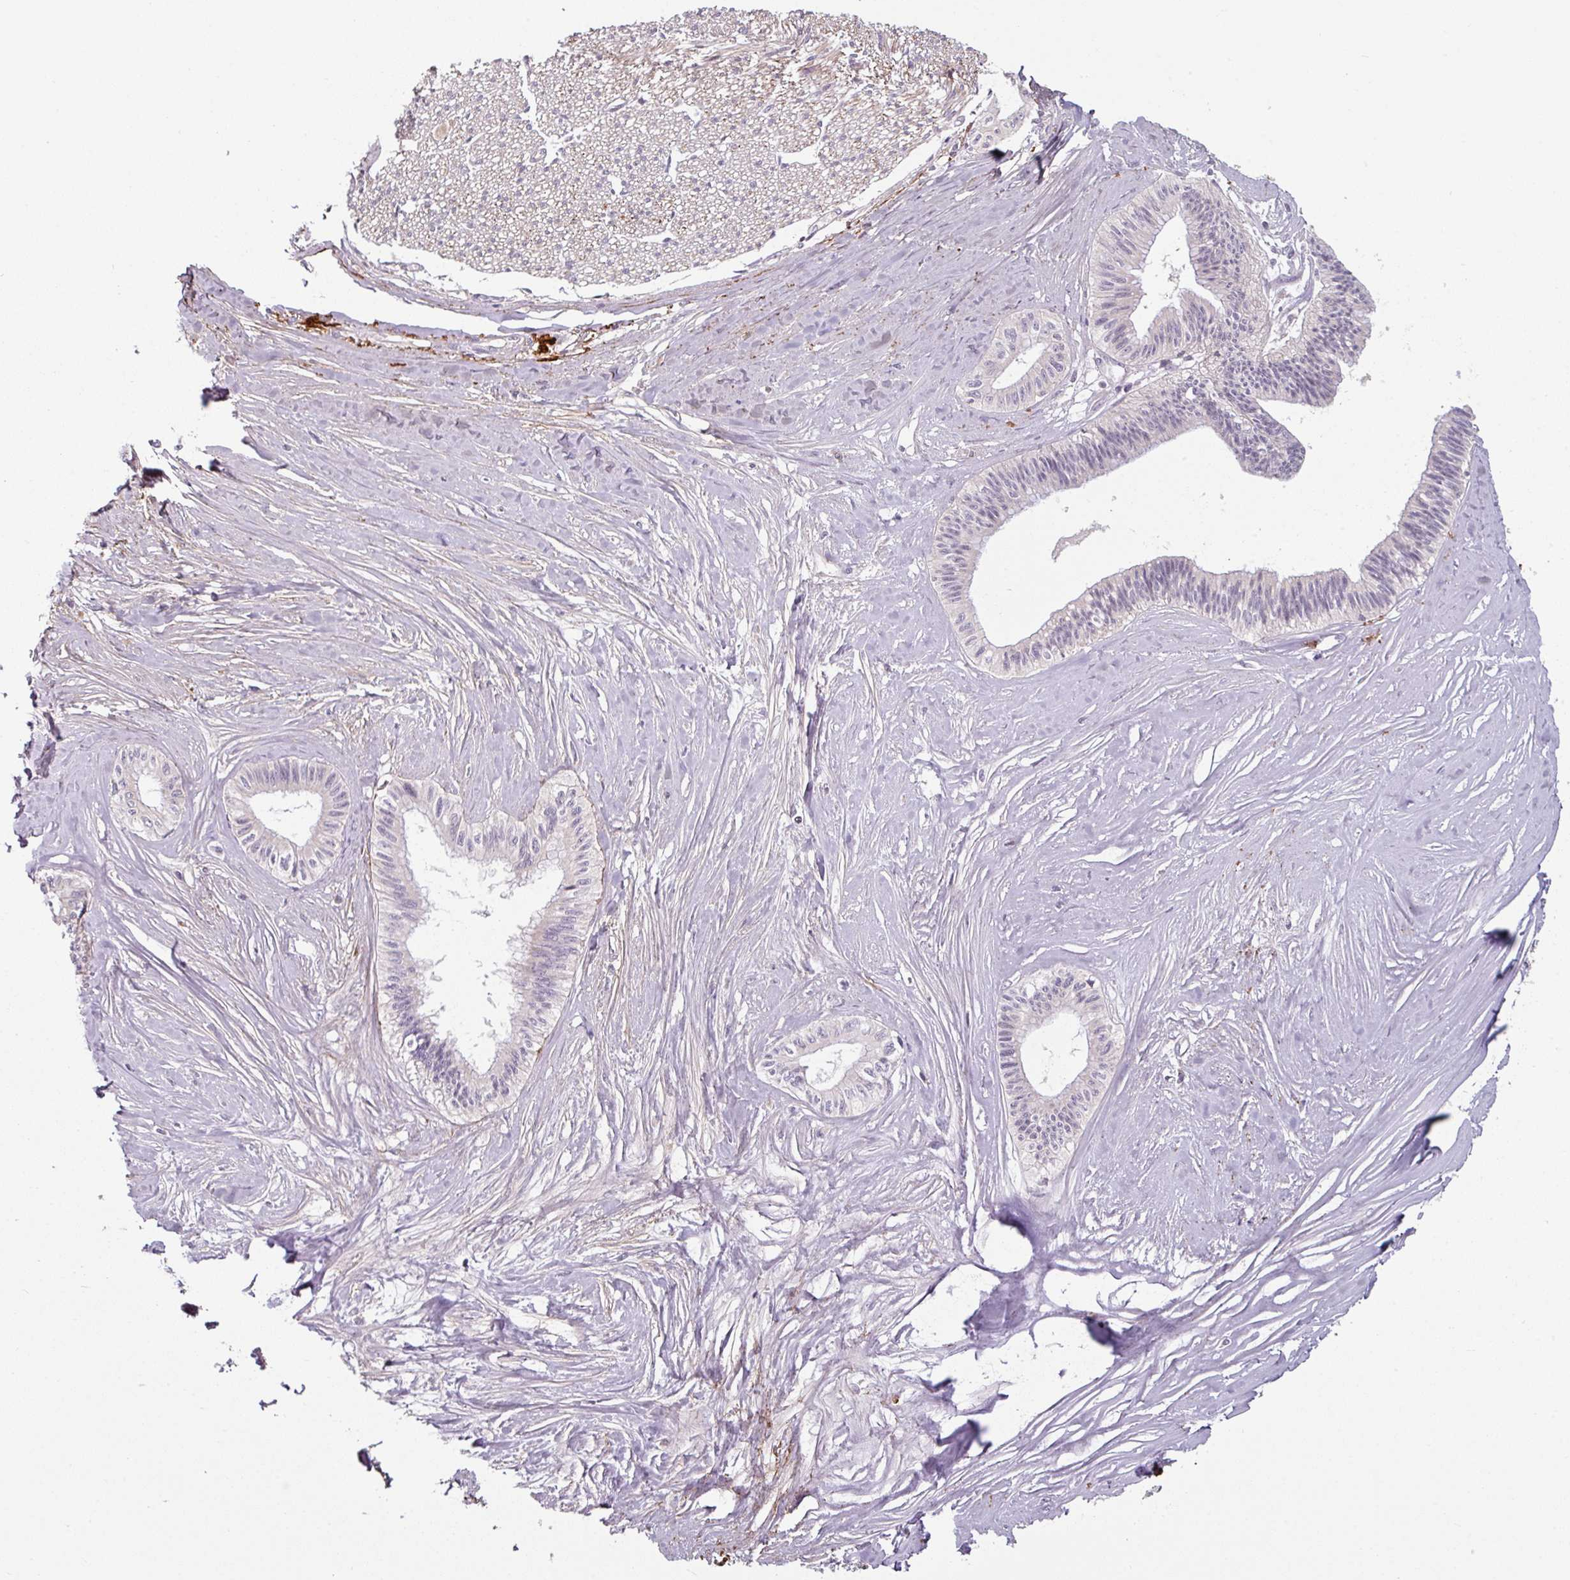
{"staining": {"intensity": "negative", "quantity": "none", "location": "none"}, "tissue": "pancreatic cancer", "cell_type": "Tumor cells", "image_type": "cancer", "snomed": [{"axis": "morphology", "description": "Adenocarcinoma, NOS"}, {"axis": "topography", "description": "Pancreas"}], "caption": "Protein analysis of pancreatic cancer (adenocarcinoma) exhibits no significant expression in tumor cells. Nuclei are stained in blue.", "gene": "MTMR14", "patient": {"sex": "male", "age": 71}}